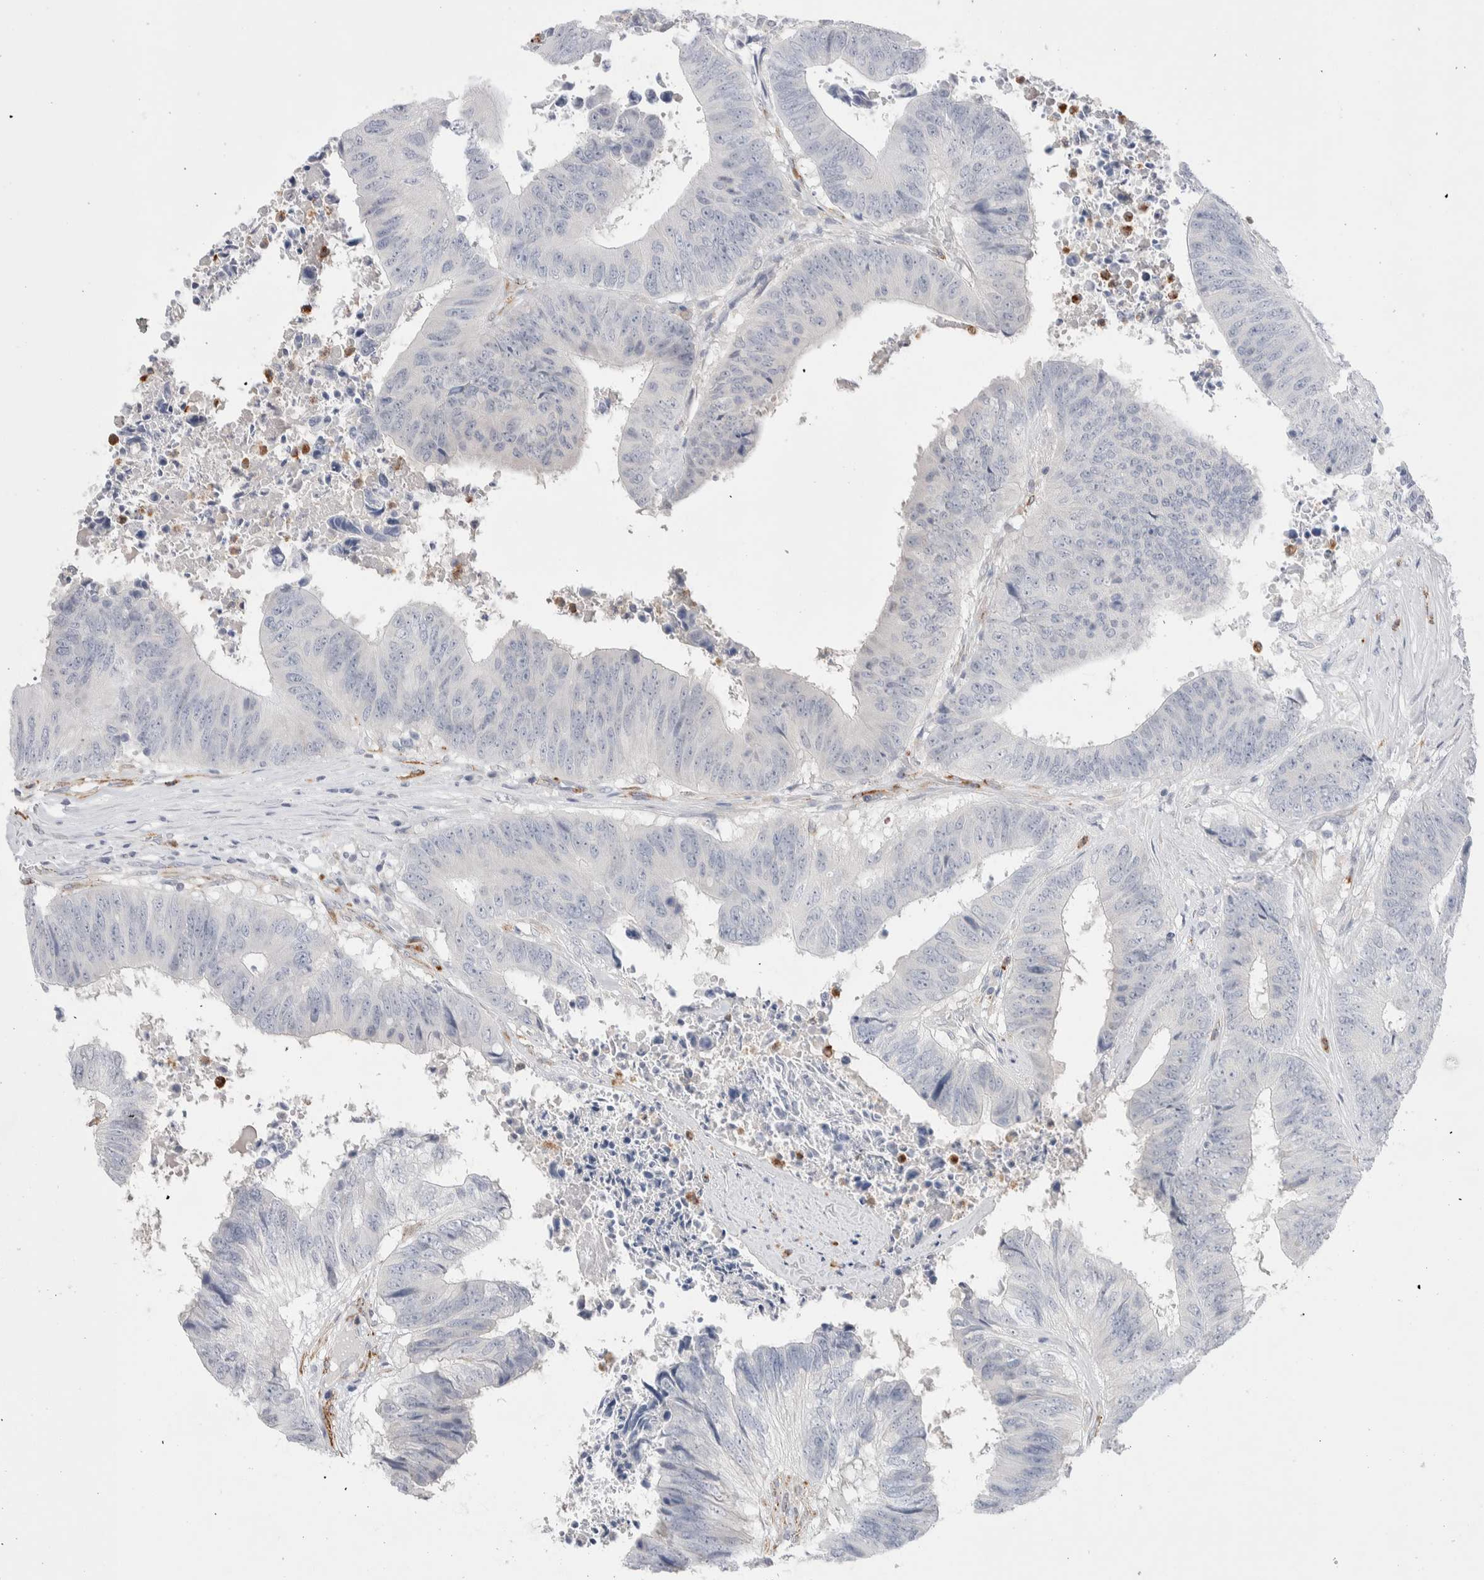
{"staining": {"intensity": "negative", "quantity": "none", "location": "none"}, "tissue": "colorectal cancer", "cell_type": "Tumor cells", "image_type": "cancer", "snomed": [{"axis": "morphology", "description": "Adenocarcinoma, NOS"}, {"axis": "topography", "description": "Rectum"}], "caption": "Colorectal adenocarcinoma was stained to show a protein in brown. There is no significant positivity in tumor cells.", "gene": "SEPTIN4", "patient": {"sex": "male", "age": 72}}